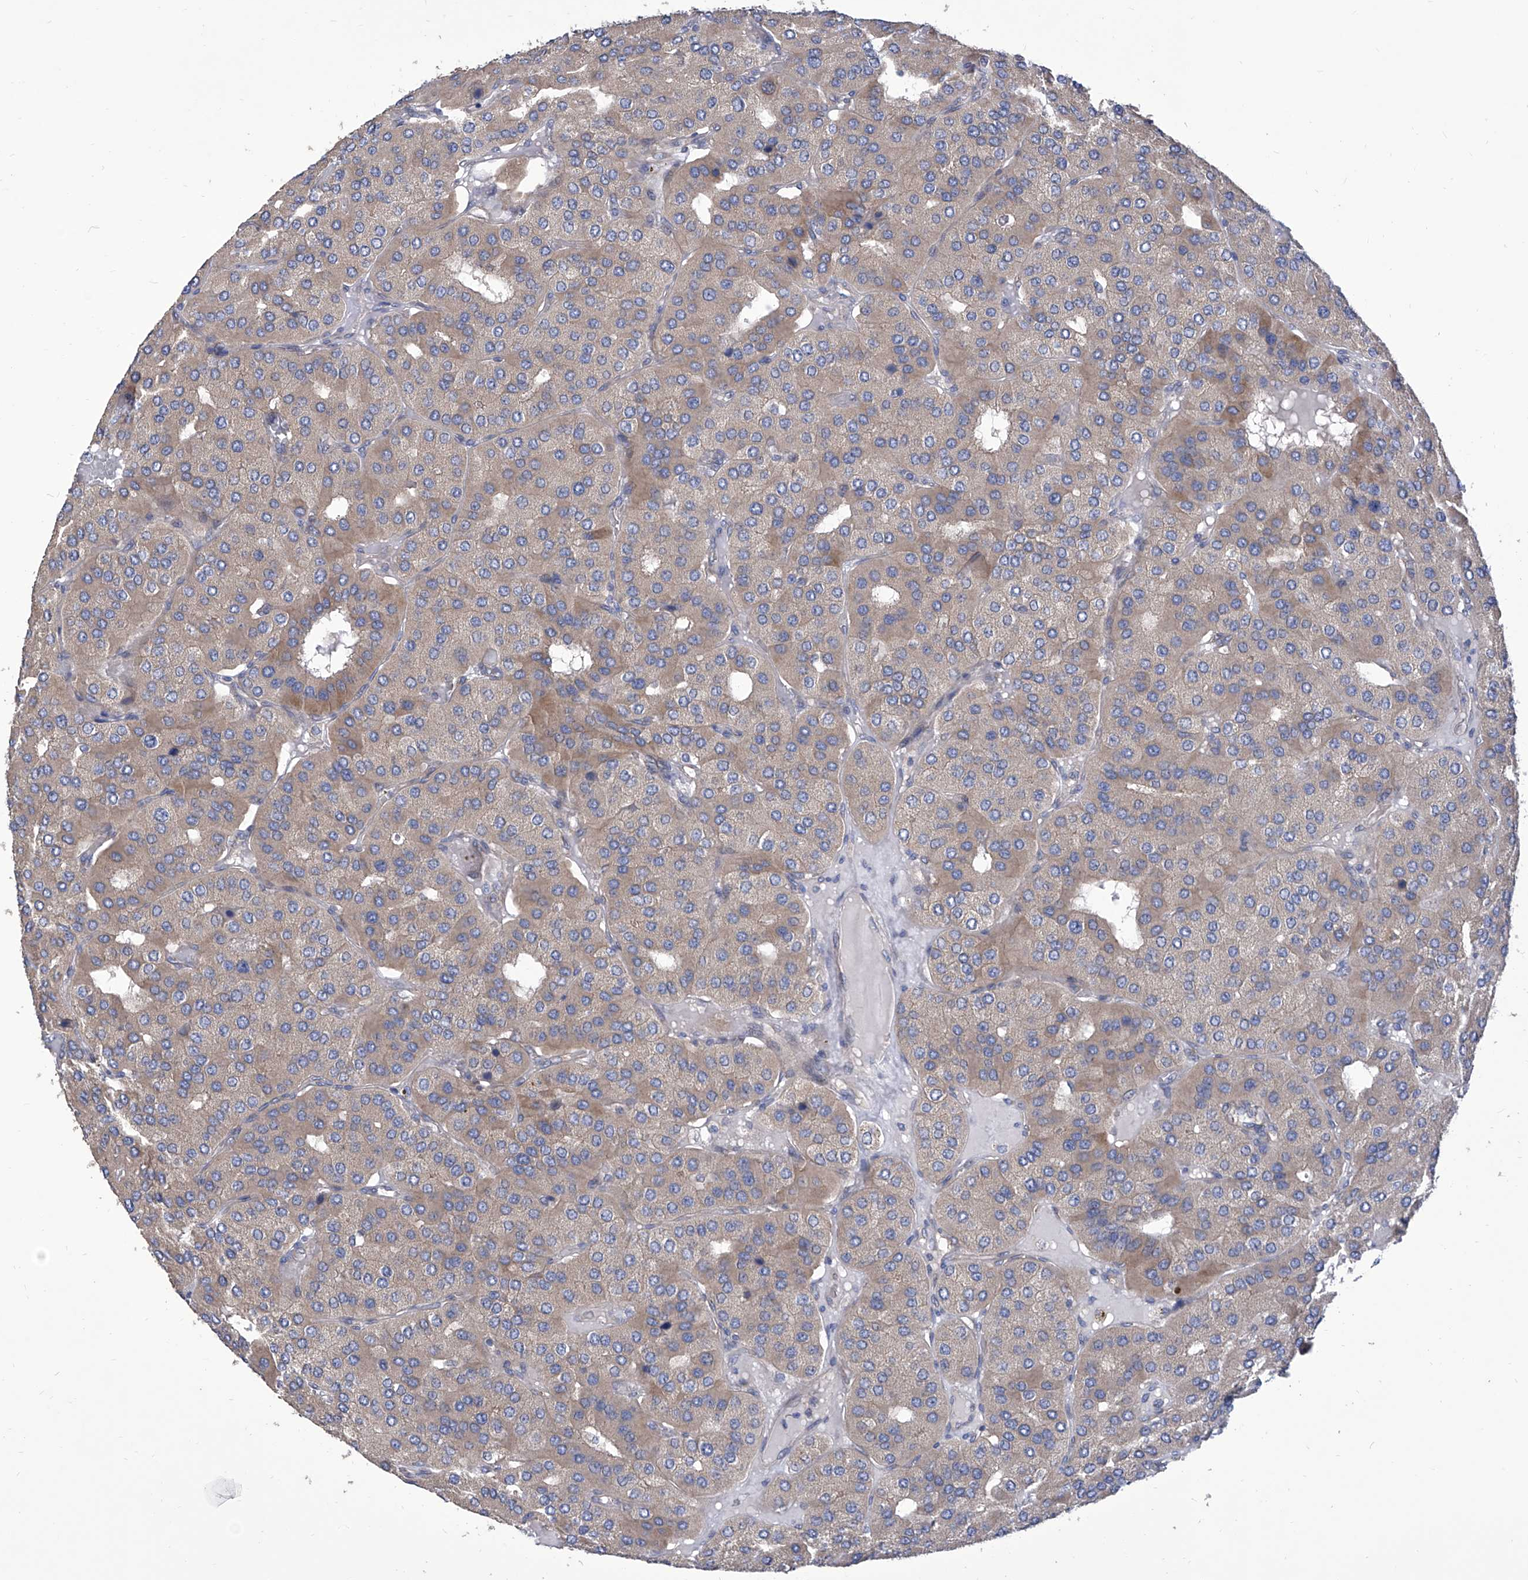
{"staining": {"intensity": "weak", "quantity": ">75%", "location": "cytoplasmic/membranous"}, "tissue": "parathyroid gland", "cell_type": "Glandular cells", "image_type": "normal", "snomed": [{"axis": "morphology", "description": "Normal tissue, NOS"}, {"axis": "morphology", "description": "Adenoma, NOS"}, {"axis": "topography", "description": "Parathyroid gland"}], "caption": "An IHC histopathology image of benign tissue is shown. Protein staining in brown labels weak cytoplasmic/membranous positivity in parathyroid gland within glandular cells. (DAB (3,3'-diaminobenzidine) IHC with brightfield microscopy, high magnification).", "gene": "TJAP1", "patient": {"sex": "female", "age": 86}}